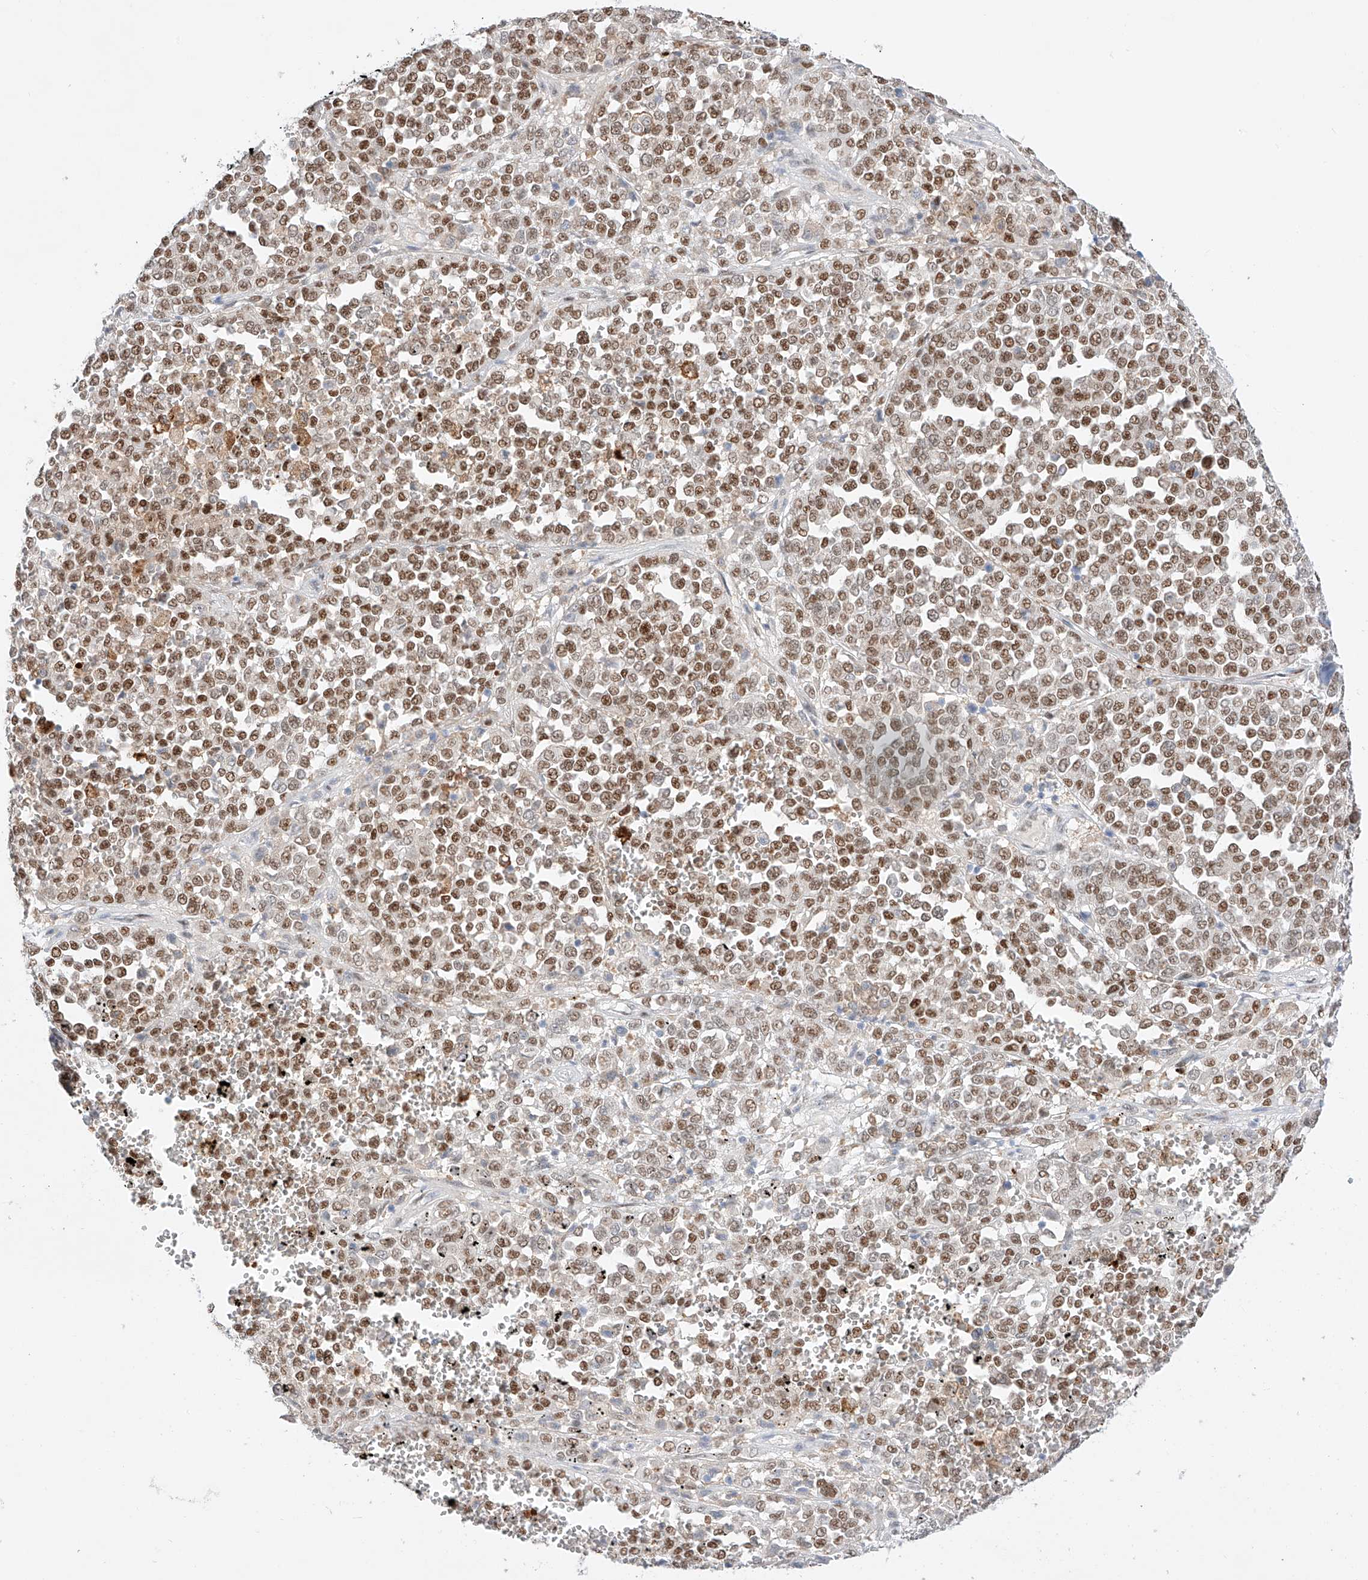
{"staining": {"intensity": "moderate", "quantity": ">75%", "location": "nuclear"}, "tissue": "melanoma", "cell_type": "Tumor cells", "image_type": "cancer", "snomed": [{"axis": "morphology", "description": "Malignant melanoma, Metastatic site"}, {"axis": "topography", "description": "Pancreas"}], "caption": "Immunohistochemical staining of human malignant melanoma (metastatic site) demonstrates medium levels of moderate nuclear expression in approximately >75% of tumor cells. The staining was performed using DAB, with brown indicating positive protein expression. Nuclei are stained blue with hematoxylin.", "gene": "APIP", "patient": {"sex": "female", "age": 30}}